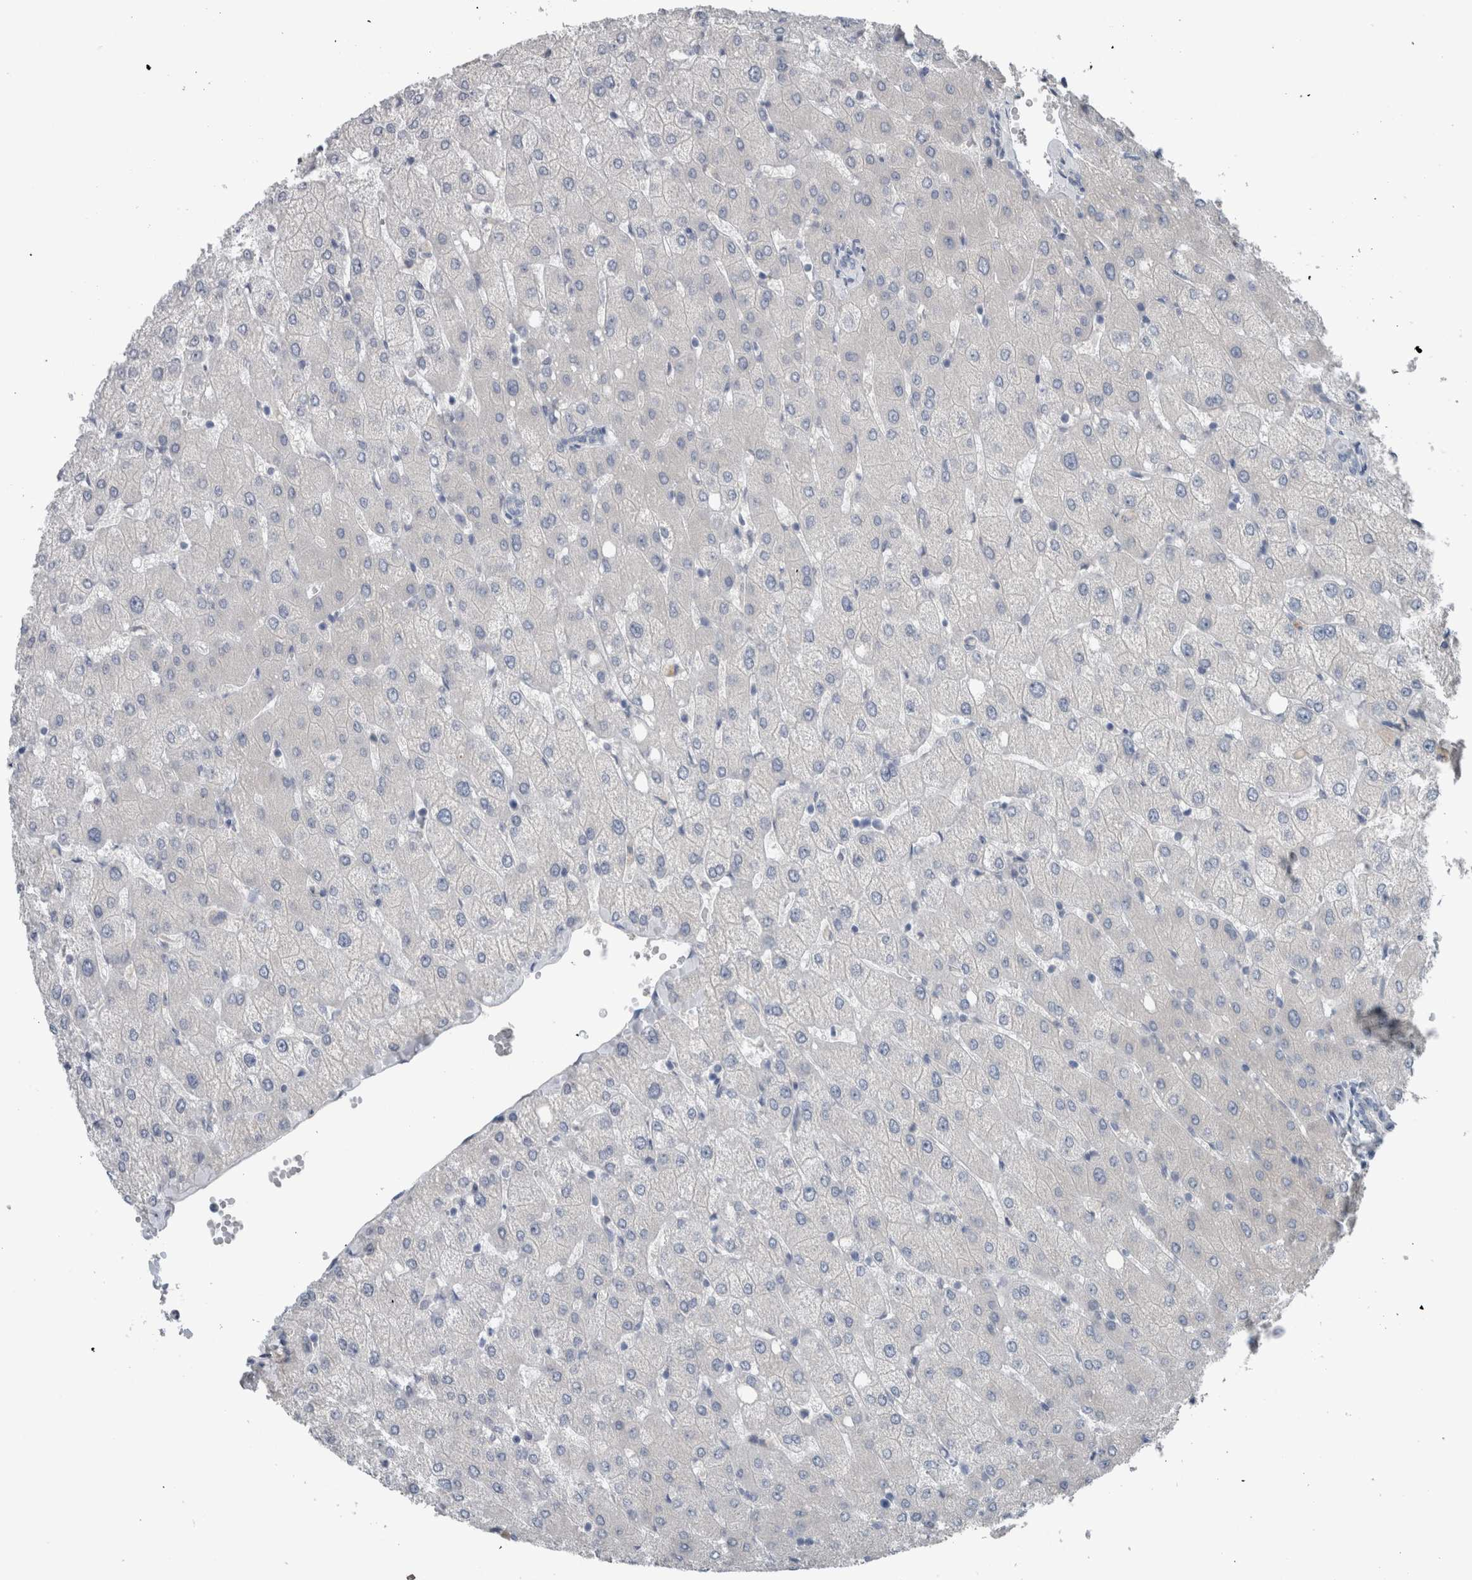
{"staining": {"intensity": "negative", "quantity": "none", "location": "none"}, "tissue": "liver", "cell_type": "Cholangiocytes", "image_type": "normal", "snomed": [{"axis": "morphology", "description": "Normal tissue, NOS"}, {"axis": "topography", "description": "Liver"}], "caption": "DAB immunohistochemical staining of unremarkable liver displays no significant staining in cholangiocytes.", "gene": "CRNN", "patient": {"sex": "female", "age": 54}}